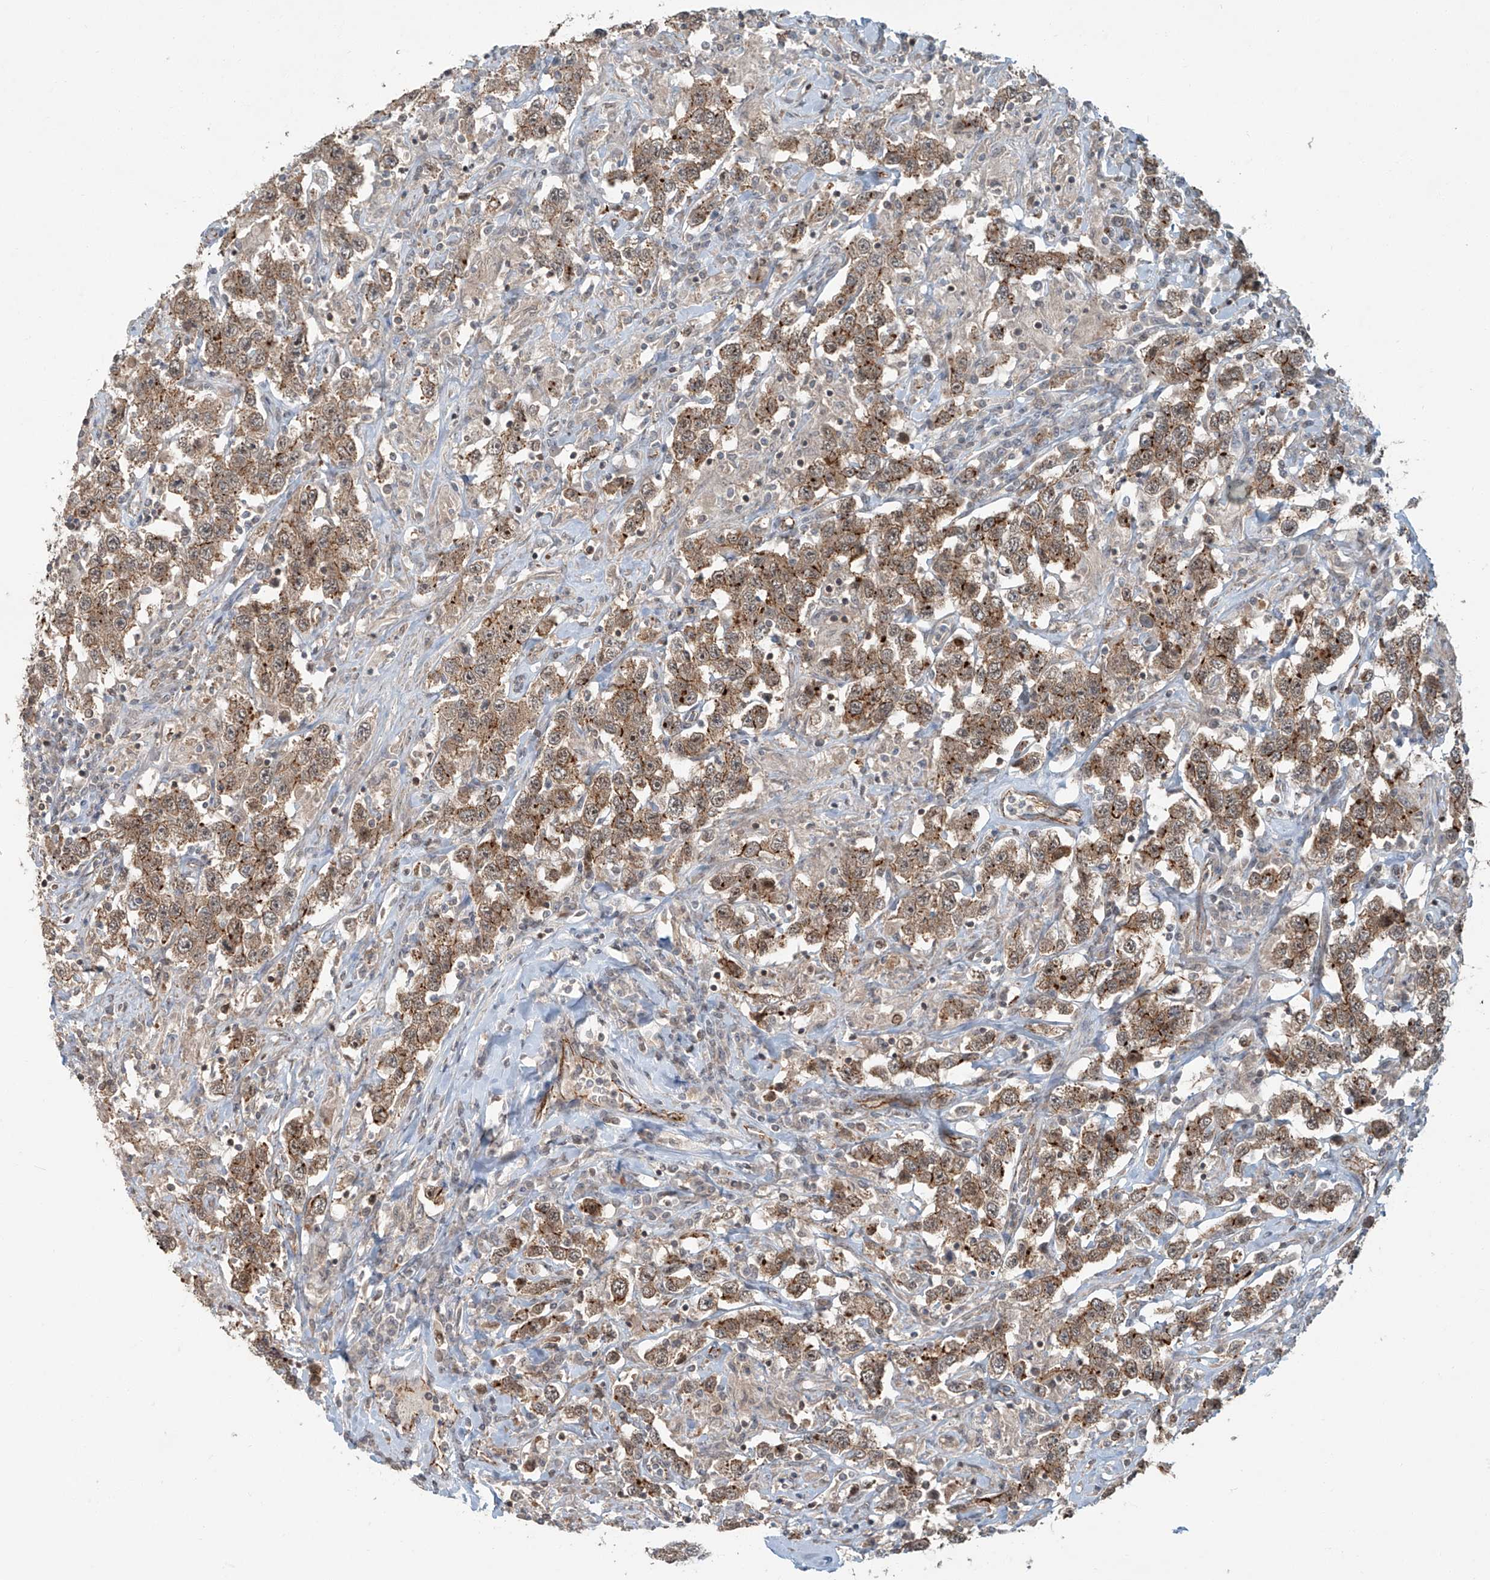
{"staining": {"intensity": "moderate", "quantity": ">75%", "location": "cytoplasmic/membranous"}, "tissue": "testis cancer", "cell_type": "Tumor cells", "image_type": "cancer", "snomed": [{"axis": "morphology", "description": "Seminoma, NOS"}, {"axis": "topography", "description": "Testis"}], "caption": "Testis cancer (seminoma) stained with IHC shows moderate cytoplasmic/membranous positivity in about >75% of tumor cells.", "gene": "ZNF16", "patient": {"sex": "male", "age": 41}}